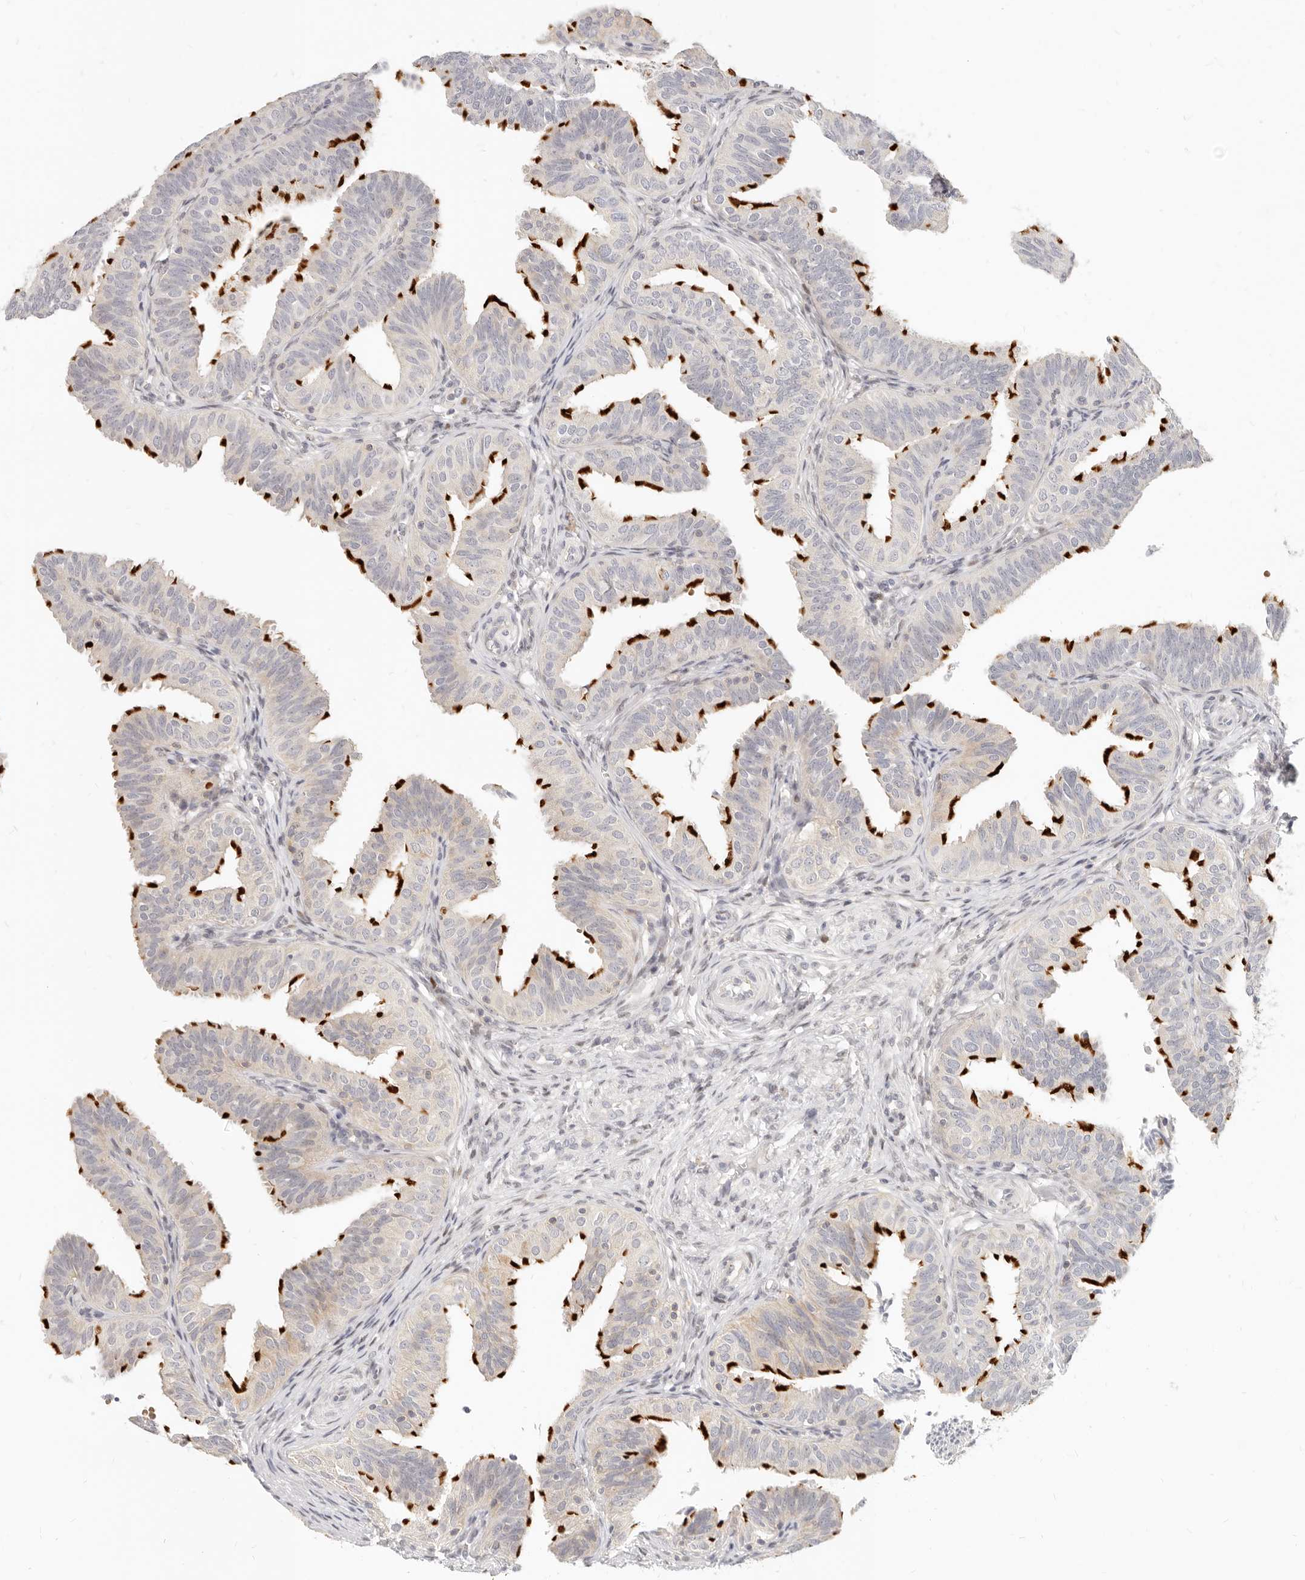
{"staining": {"intensity": "strong", "quantity": "25%-75%", "location": "cytoplasmic/membranous"}, "tissue": "fallopian tube", "cell_type": "Glandular cells", "image_type": "normal", "snomed": [{"axis": "morphology", "description": "Normal tissue, NOS"}, {"axis": "topography", "description": "Fallopian tube"}], "caption": "An immunohistochemistry (IHC) image of normal tissue is shown. Protein staining in brown shows strong cytoplasmic/membranous positivity in fallopian tube within glandular cells.", "gene": "LTB4R2", "patient": {"sex": "female", "age": 35}}